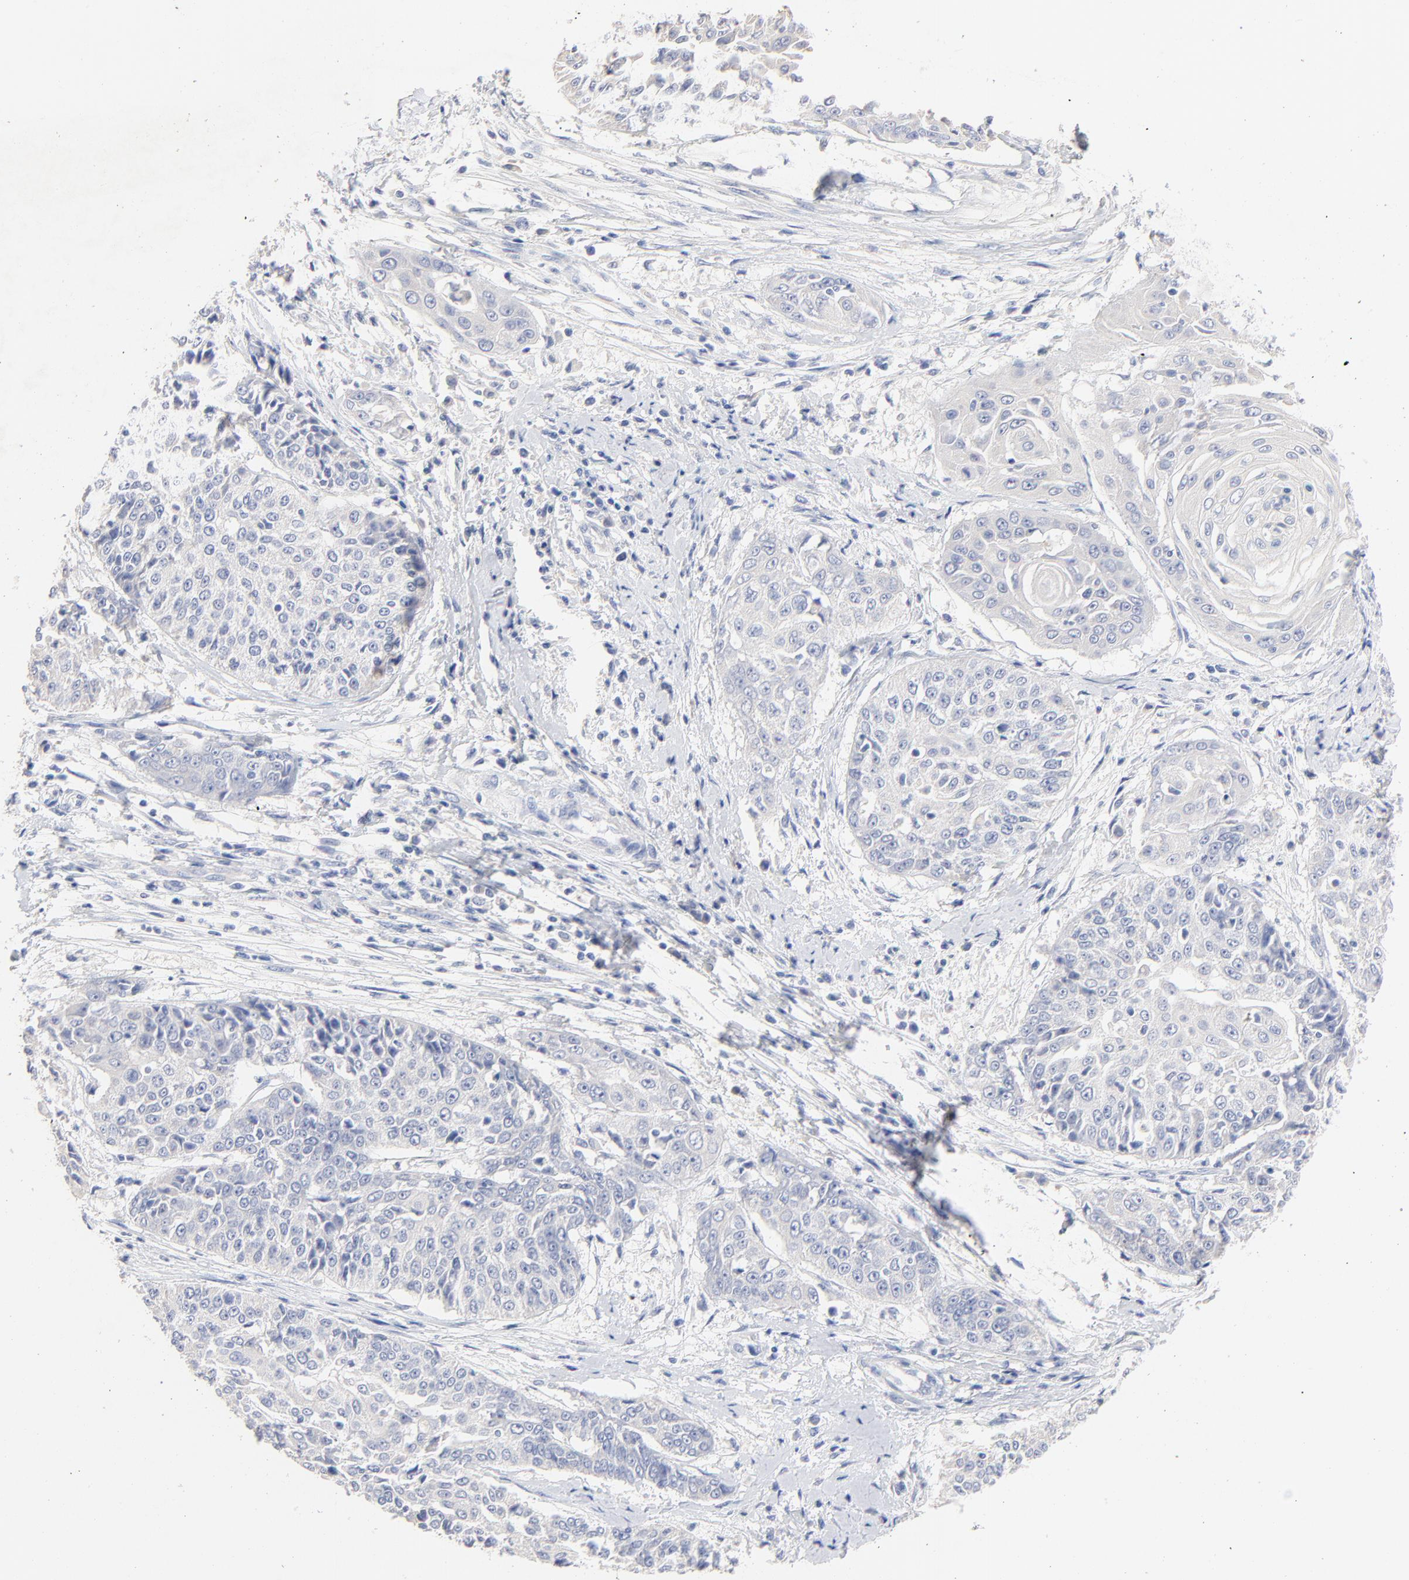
{"staining": {"intensity": "negative", "quantity": "none", "location": "none"}, "tissue": "cervical cancer", "cell_type": "Tumor cells", "image_type": "cancer", "snomed": [{"axis": "morphology", "description": "Squamous cell carcinoma, NOS"}, {"axis": "topography", "description": "Cervix"}], "caption": "High magnification brightfield microscopy of cervical cancer stained with DAB (3,3'-diaminobenzidine) (brown) and counterstained with hematoxylin (blue): tumor cells show no significant expression. (Immunohistochemistry (ihc), brightfield microscopy, high magnification).", "gene": "CPS1", "patient": {"sex": "female", "age": 64}}